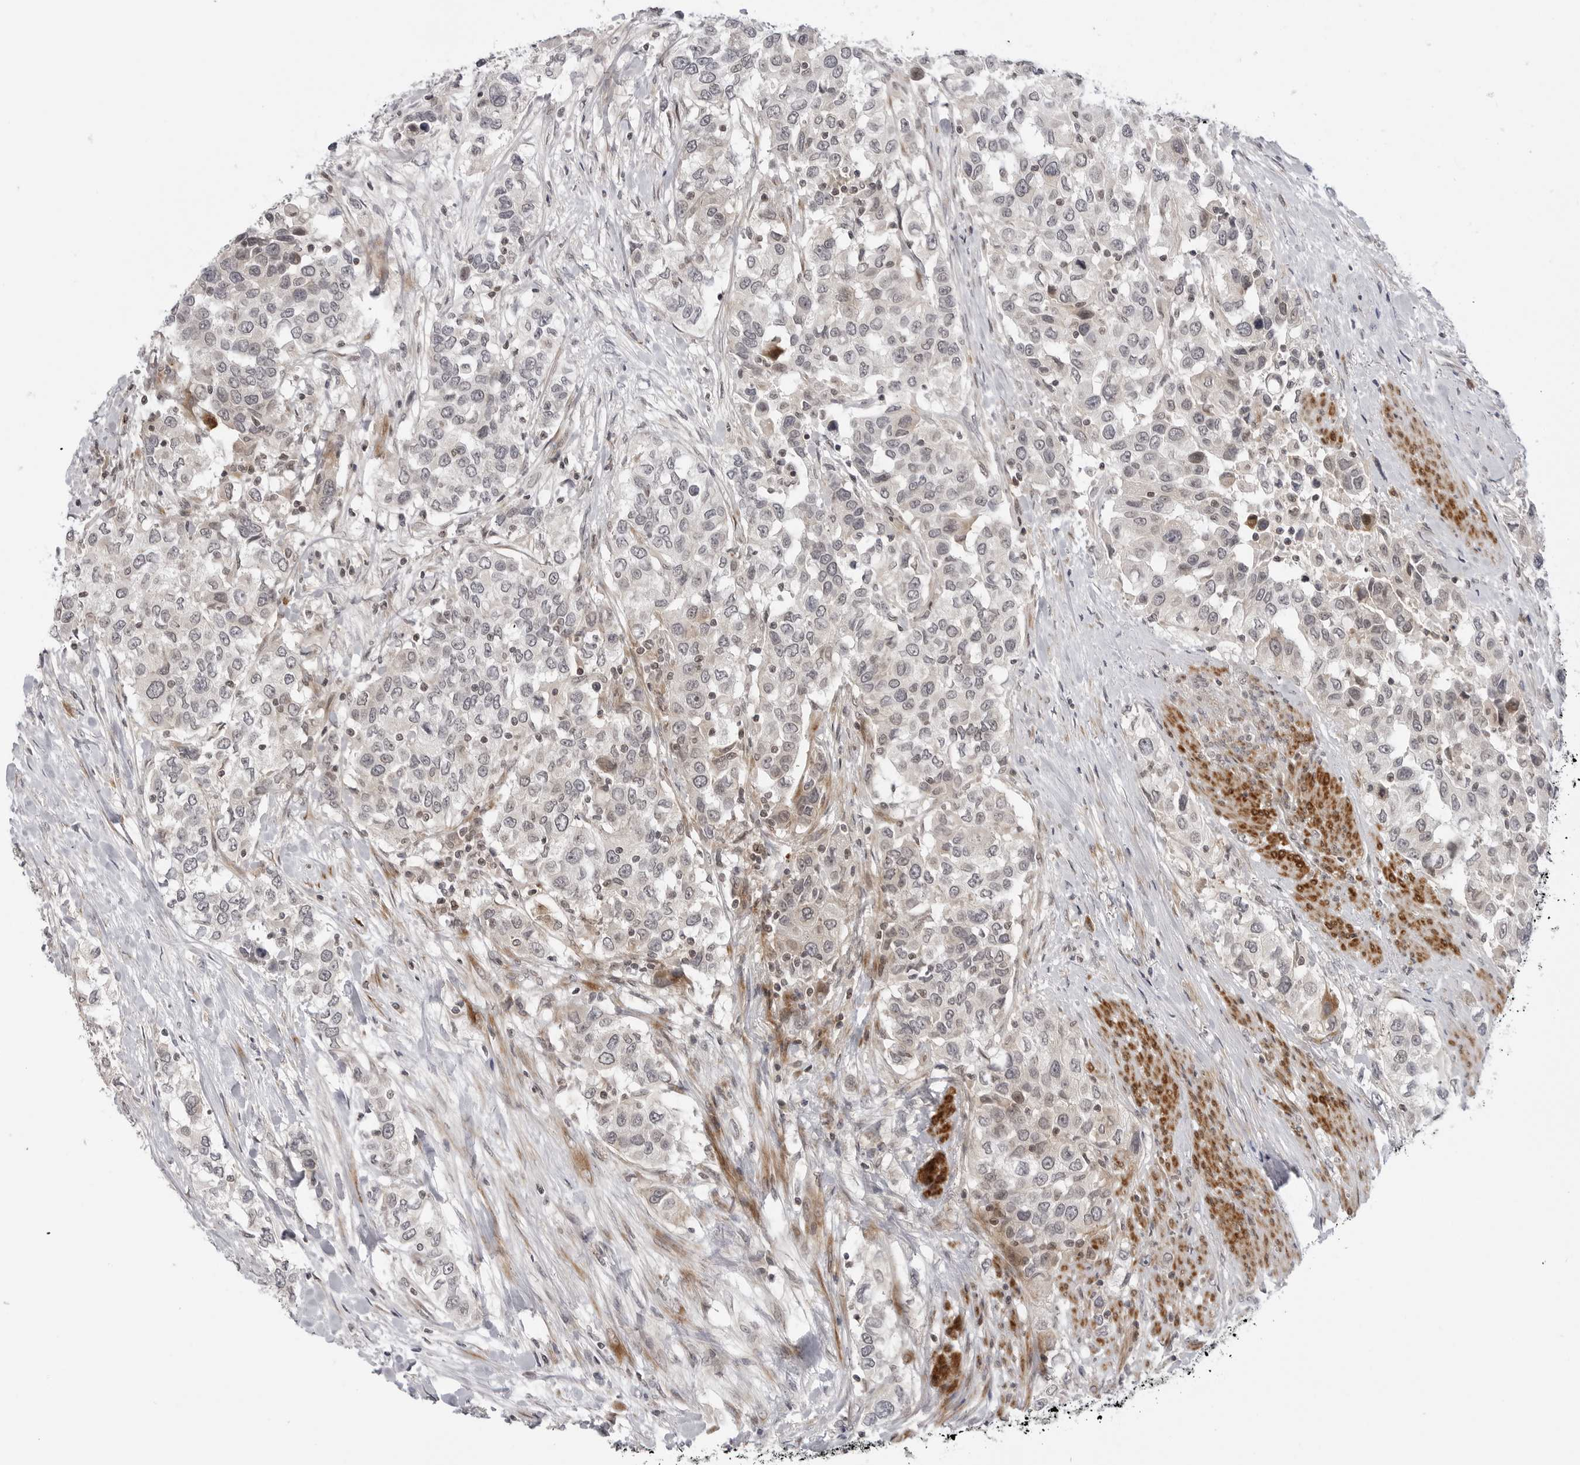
{"staining": {"intensity": "weak", "quantity": "<25%", "location": "cytoplasmic/membranous"}, "tissue": "urothelial cancer", "cell_type": "Tumor cells", "image_type": "cancer", "snomed": [{"axis": "morphology", "description": "Urothelial carcinoma, High grade"}, {"axis": "topography", "description": "Urinary bladder"}], "caption": "High power microscopy micrograph of an immunohistochemistry (IHC) photomicrograph of urothelial cancer, revealing no significant expression in tumor cells.", "gene": "ADAMTS5", "patient": {"sex": "female", "age": 80}}